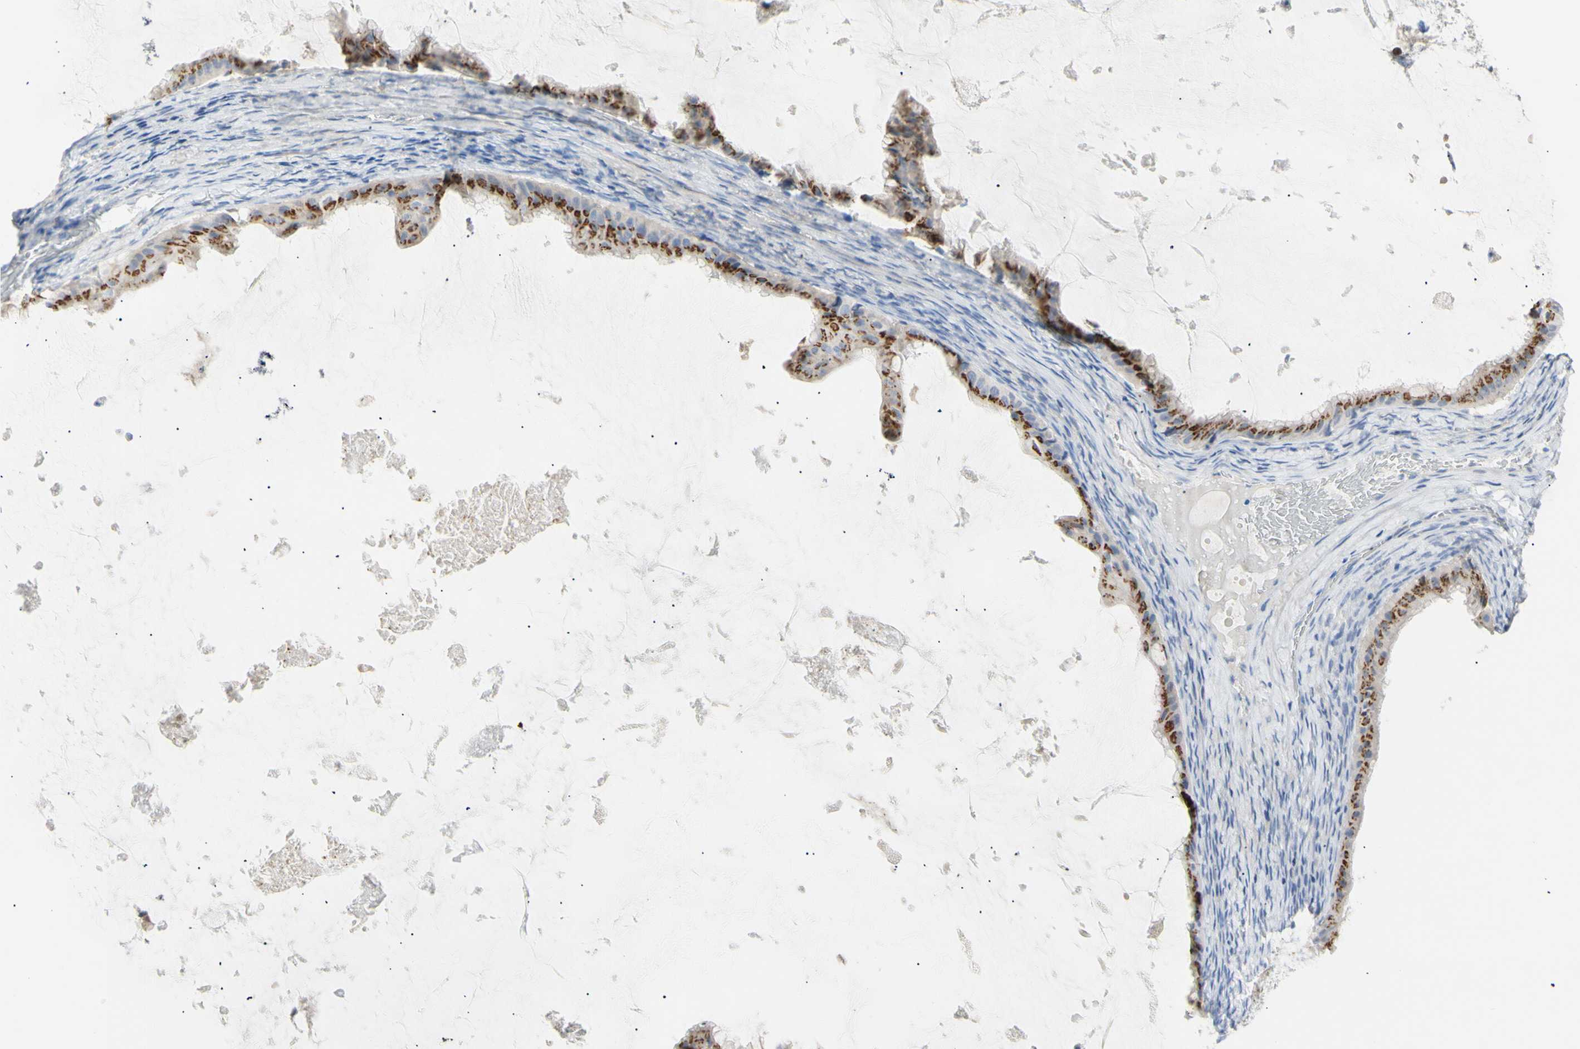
{"staining": {"intensity": "moderate", "quantity": ">75%", "location": "cytoplasmic/membranous"}, "tissue": "ovarian cancer", "cell_type": "Tumor cells", "image_type": "cancer", "snomed": [{"axis": "morphology", "description": "Cystadenocarcinoma, mucinous, NOS"}, {"axis": "topography", "description": "Ovary"}], "caption": "Ovarian mucinous cystadenocarcinoma tissue displays moderate cytoplasmic/membranous positivity in about >75% of tumor cells, visualized by immunohistochemistry.", "gene": "B4GALNT3", "patient": {"sex": "female", "age": 61}}